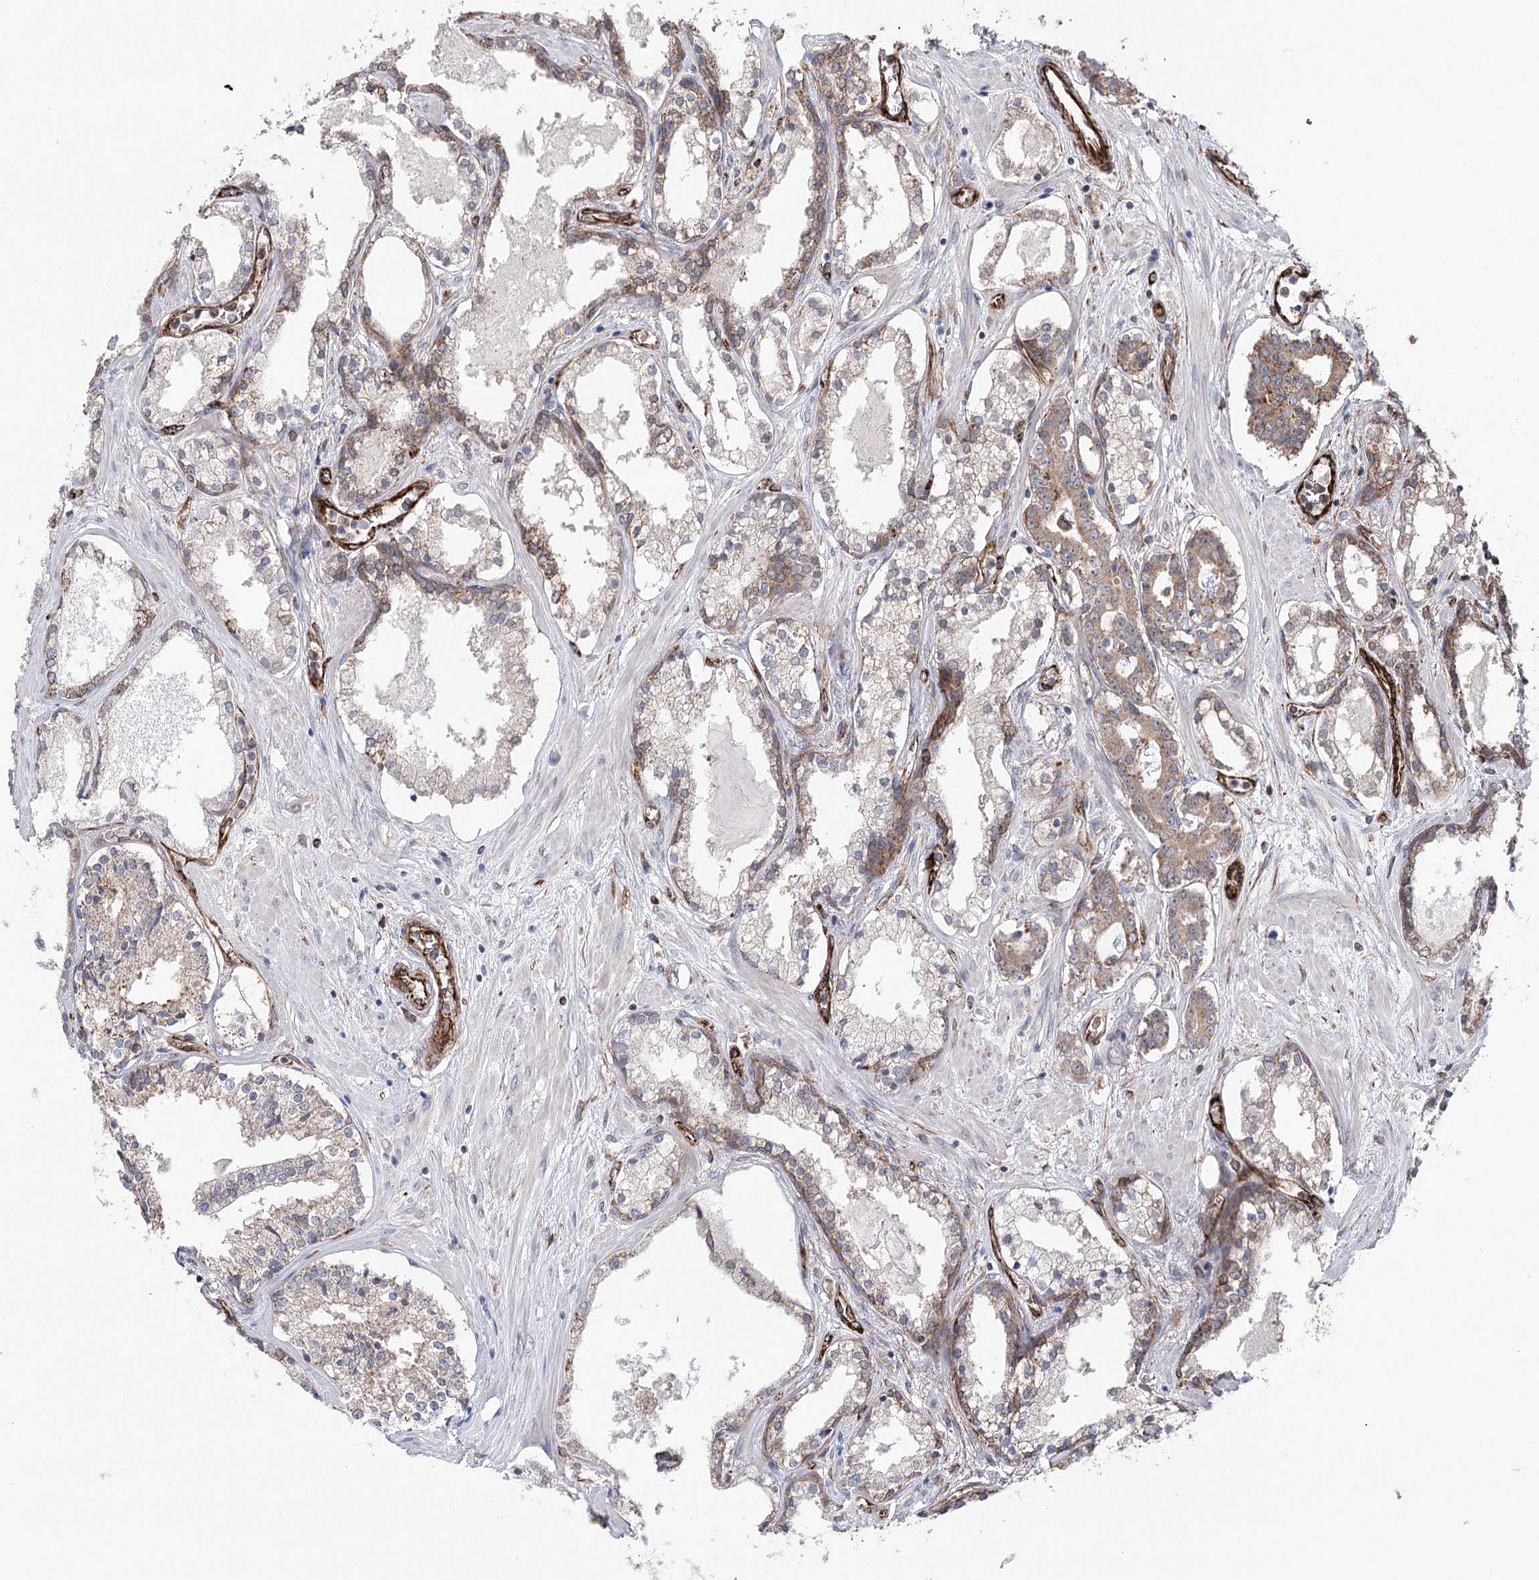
{"staining": {"intensity": "moderate", "quantity": ">75%", "location": "cytoplasmic/membranous"}, "tissue": "prostate cancer", "cell_type": "Tumor cells", "image_type": "cancer", "snomed": [{"axis": "morphology", "description": "Adenocarcinoma, High grade"}, {"axis": "topography", "description": "Prostate"}], "caption": "IHC micrograph of prostate high-grade adenocarcinoma stained for a protein (brown), which exhibits medium levels of moderate cytoplasmic/membranous staining in approximately >75% of tumor cells.", "gene": "MIB1", "patient": {"sex": "male", "age": 58}}